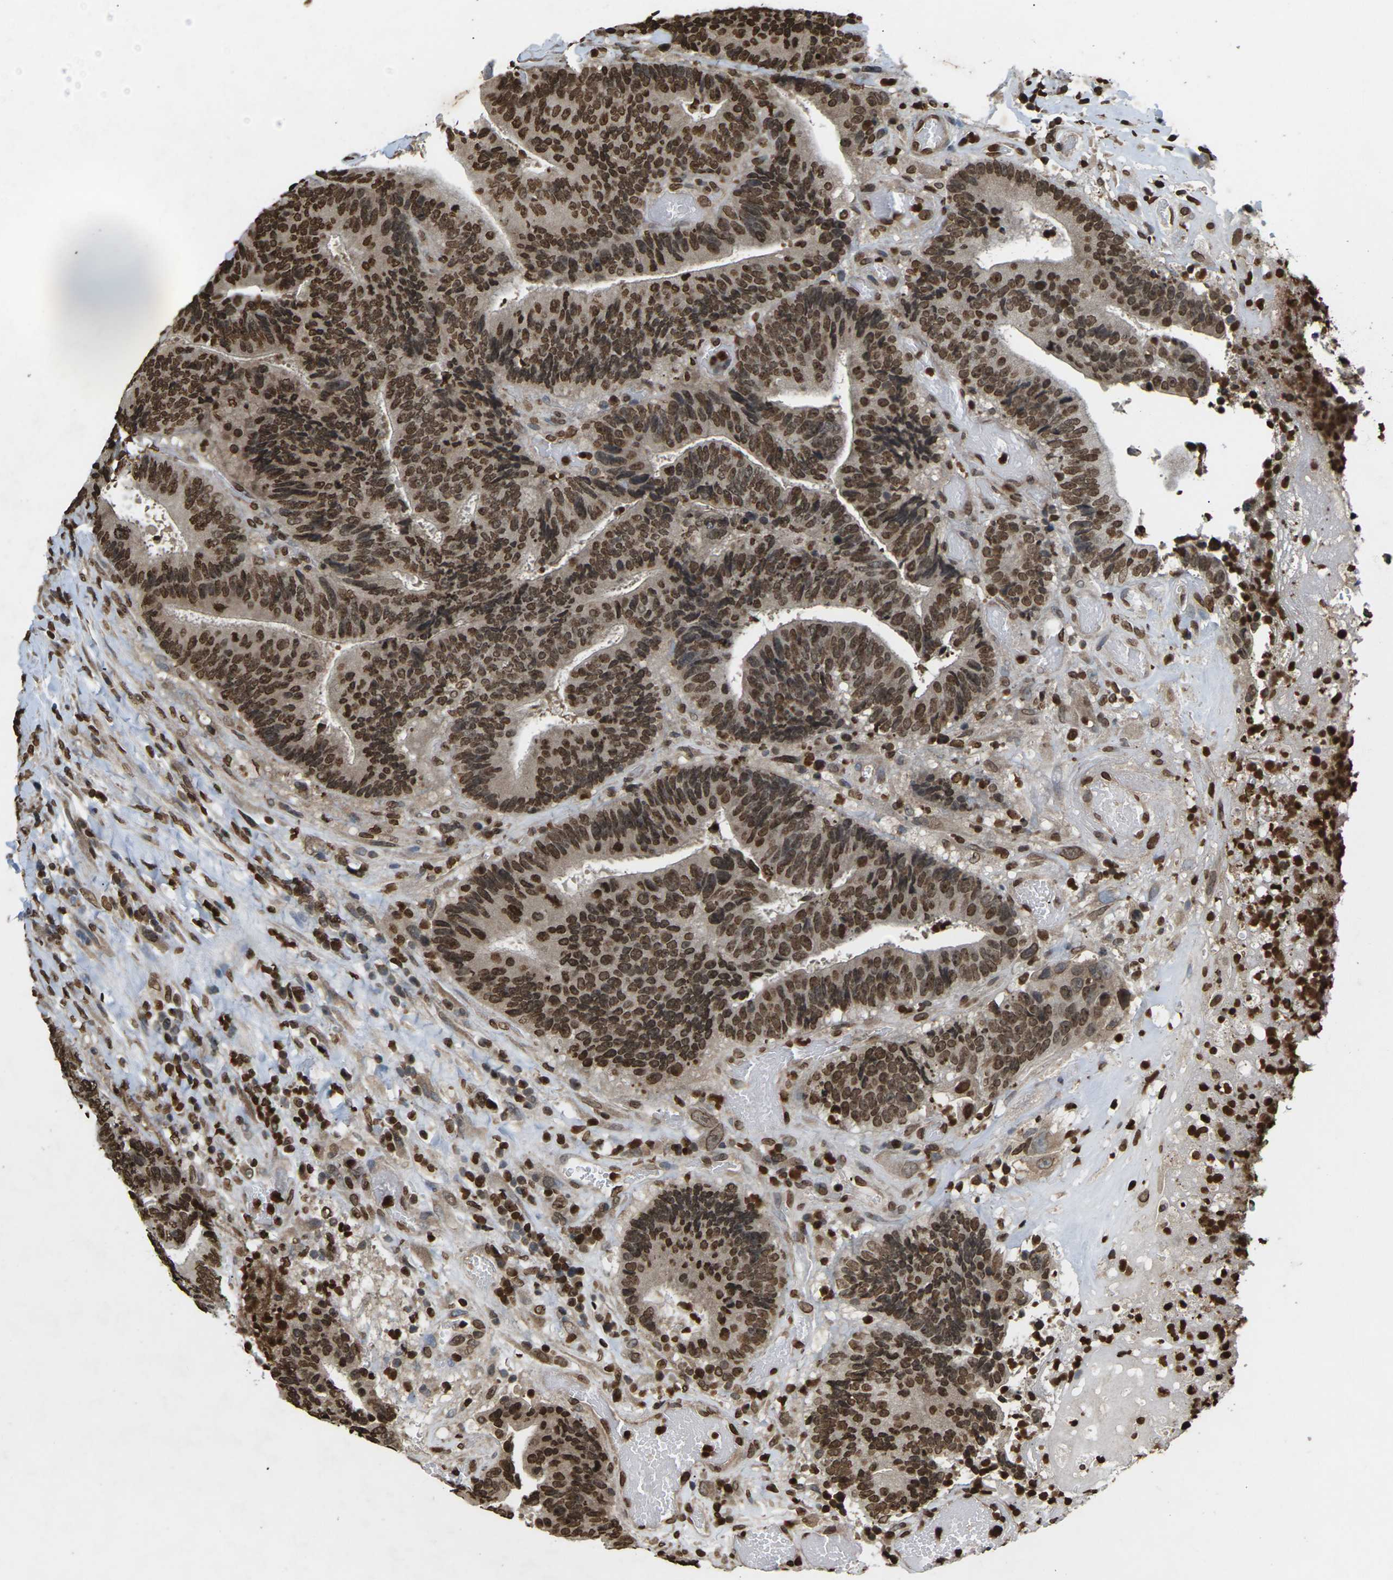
{"staining": {"intensity": "strong", "quantity": ">75%", "location": "nuclear"}, "tissue": "colorectal cancer", "cell_type": "Tumor cells", "image_type": "cancer", "snomed": [{"axis": "morphology", "description": "Adenocarcinoma, NOS"}, {"axis": "topography", "description": "Rectum"}], "caption": "Protein staining reveals strong nuclear staining in approximately >75% of tumor cells in colorectal adenocarcinoma. (DAB IHC, brown staining for protein, blue staining for nuclei).", "gene": "EMSY", "patient": {"sex": "male", "age": 72}}